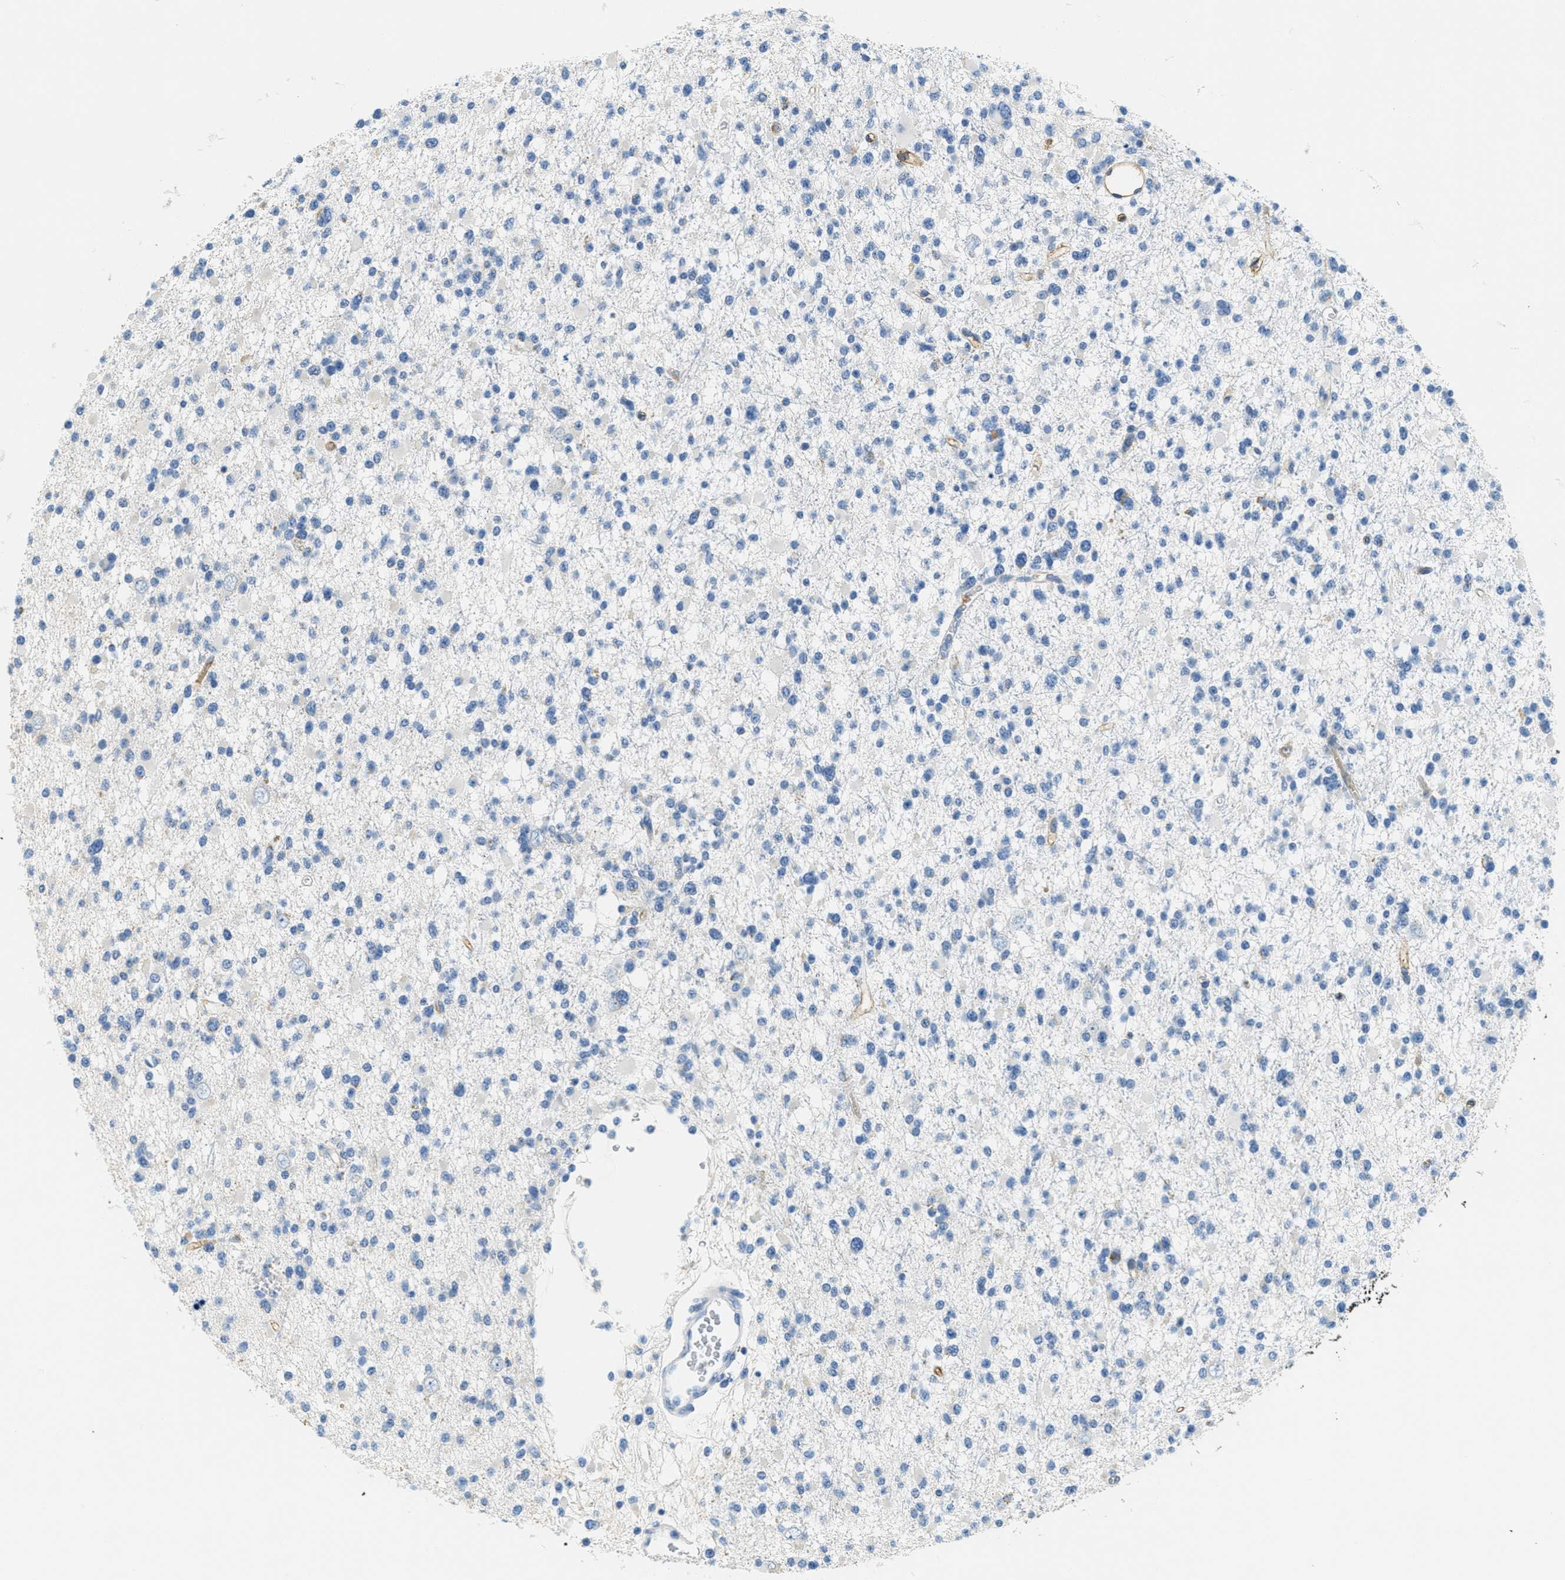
{"staining": {"intensity": "negative", "quantity": "none", "location": "none"}, "tissue": "glioma", "cell_type": "Tumor cells", "image_type": "cancer", "snomed": [{"axis": "morphology", "description": "Glioma, malignant, Low grade"}, {"axis": "topography", "description": "Brain"}], "caption": "The image shows no significant positivity in tumor cells of low-grade glioma (malignant).", "gene": "CA4", "patient": {"sex": "female", "age": 22}}